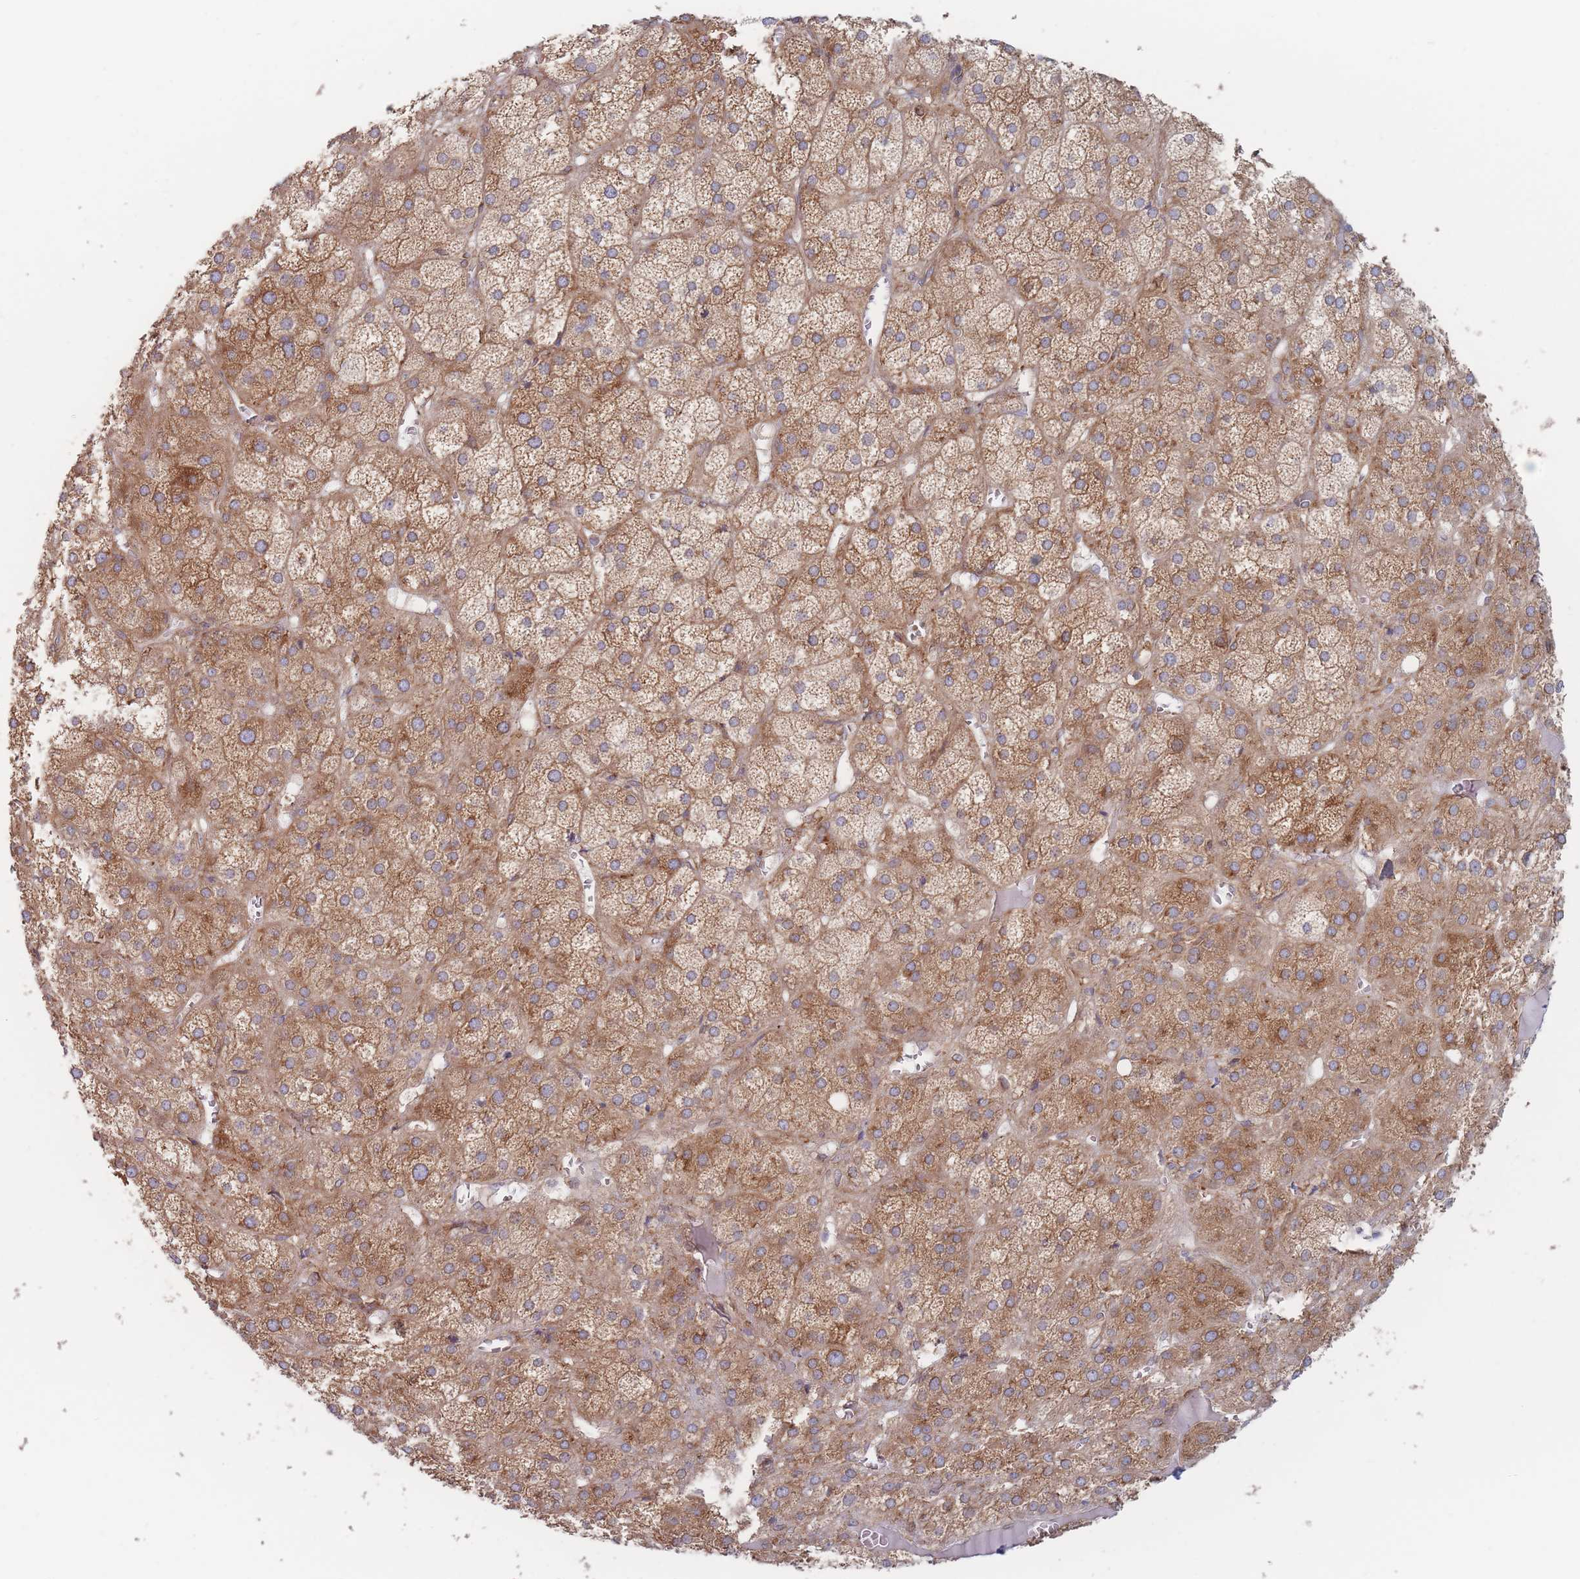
{"staining": {"intensity": "moderate", "quantity": ">75%", "location": "cytoplasmic/membranous"}, "tissue": "adrenal gland", "cell_type": "Glandular cells", "image_type": "normal", "snomed": [{"axis": "morphology", "description": "Normal tissue, NOS"}, {"axis": "topography", "description": "Adrenal gland"}], "caption": "Glandular cells display medium levels of moderate cytoplasmic/membranous expression in approximately >75% of cells in normal adrenal gland. The staining is performed using DAB (3,3'-diaminobenzidine) brown chromogen to label protein expression. The nuclei are counter-stained blue using hematoxylin.", "gene": "KDSR", "patient": {"sex": "female", "age": 61}}